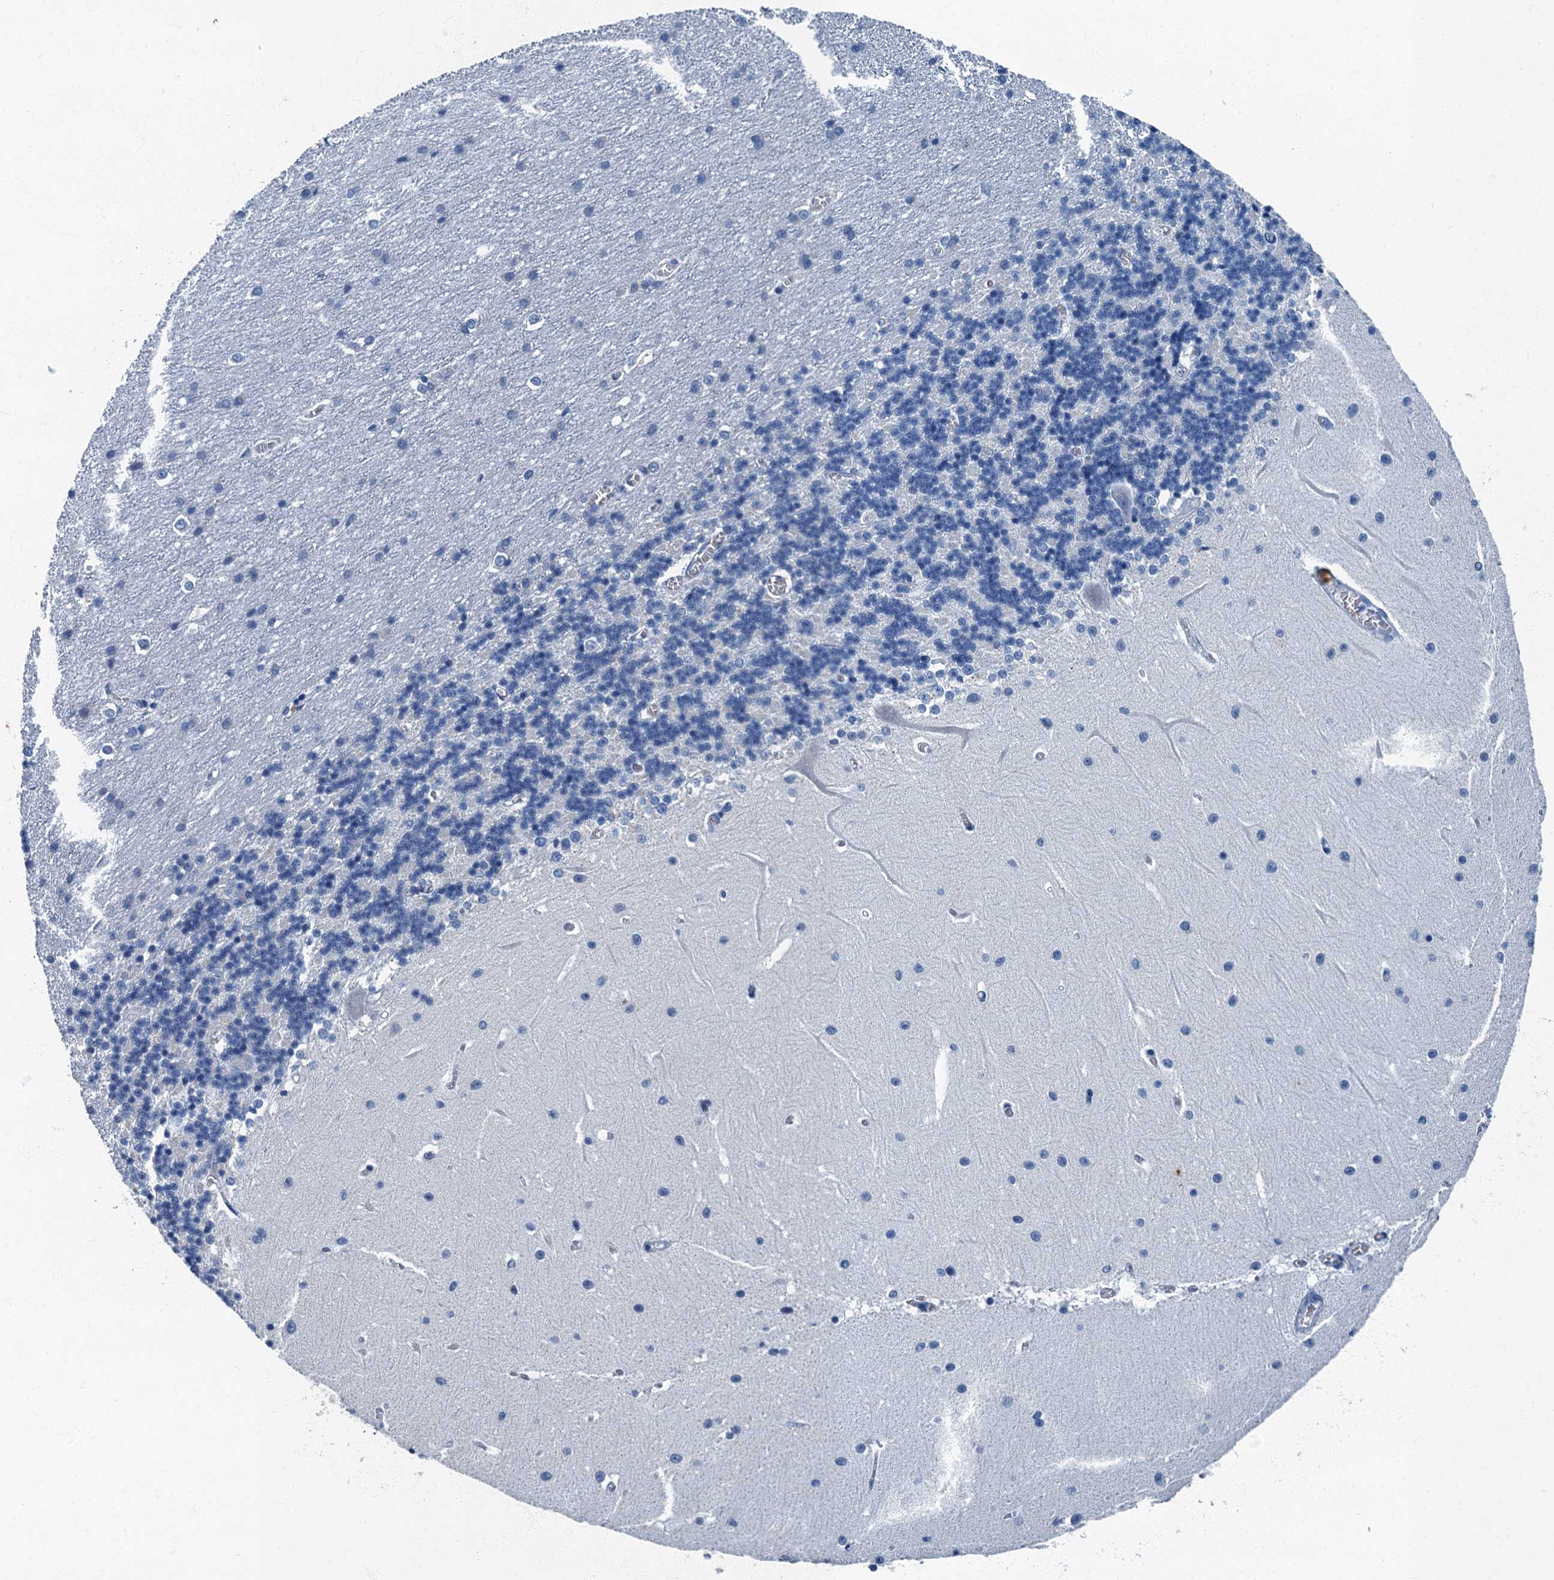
{"staining": {"intensity": "negative", "quantity": "none", "location": "none"}, "tissue": "cerebellum", "cell_type": "Cells in granular layer", "image_type": "normal", "snomed": [{"axis": "morphology", "description": "Normal tissue, NOS"}, {"axis": "topography", "description": "Cerebellum"}], "caption": "This histopathology image is of benign cerebellum stained with immunohistochemistry (IHC) to label a protein in brown with the nuclei are counter-stained blue. There is no expression in cells in granular layer.", "gene": "GADL1", "patient": {"sex": "male", "age": 37}}